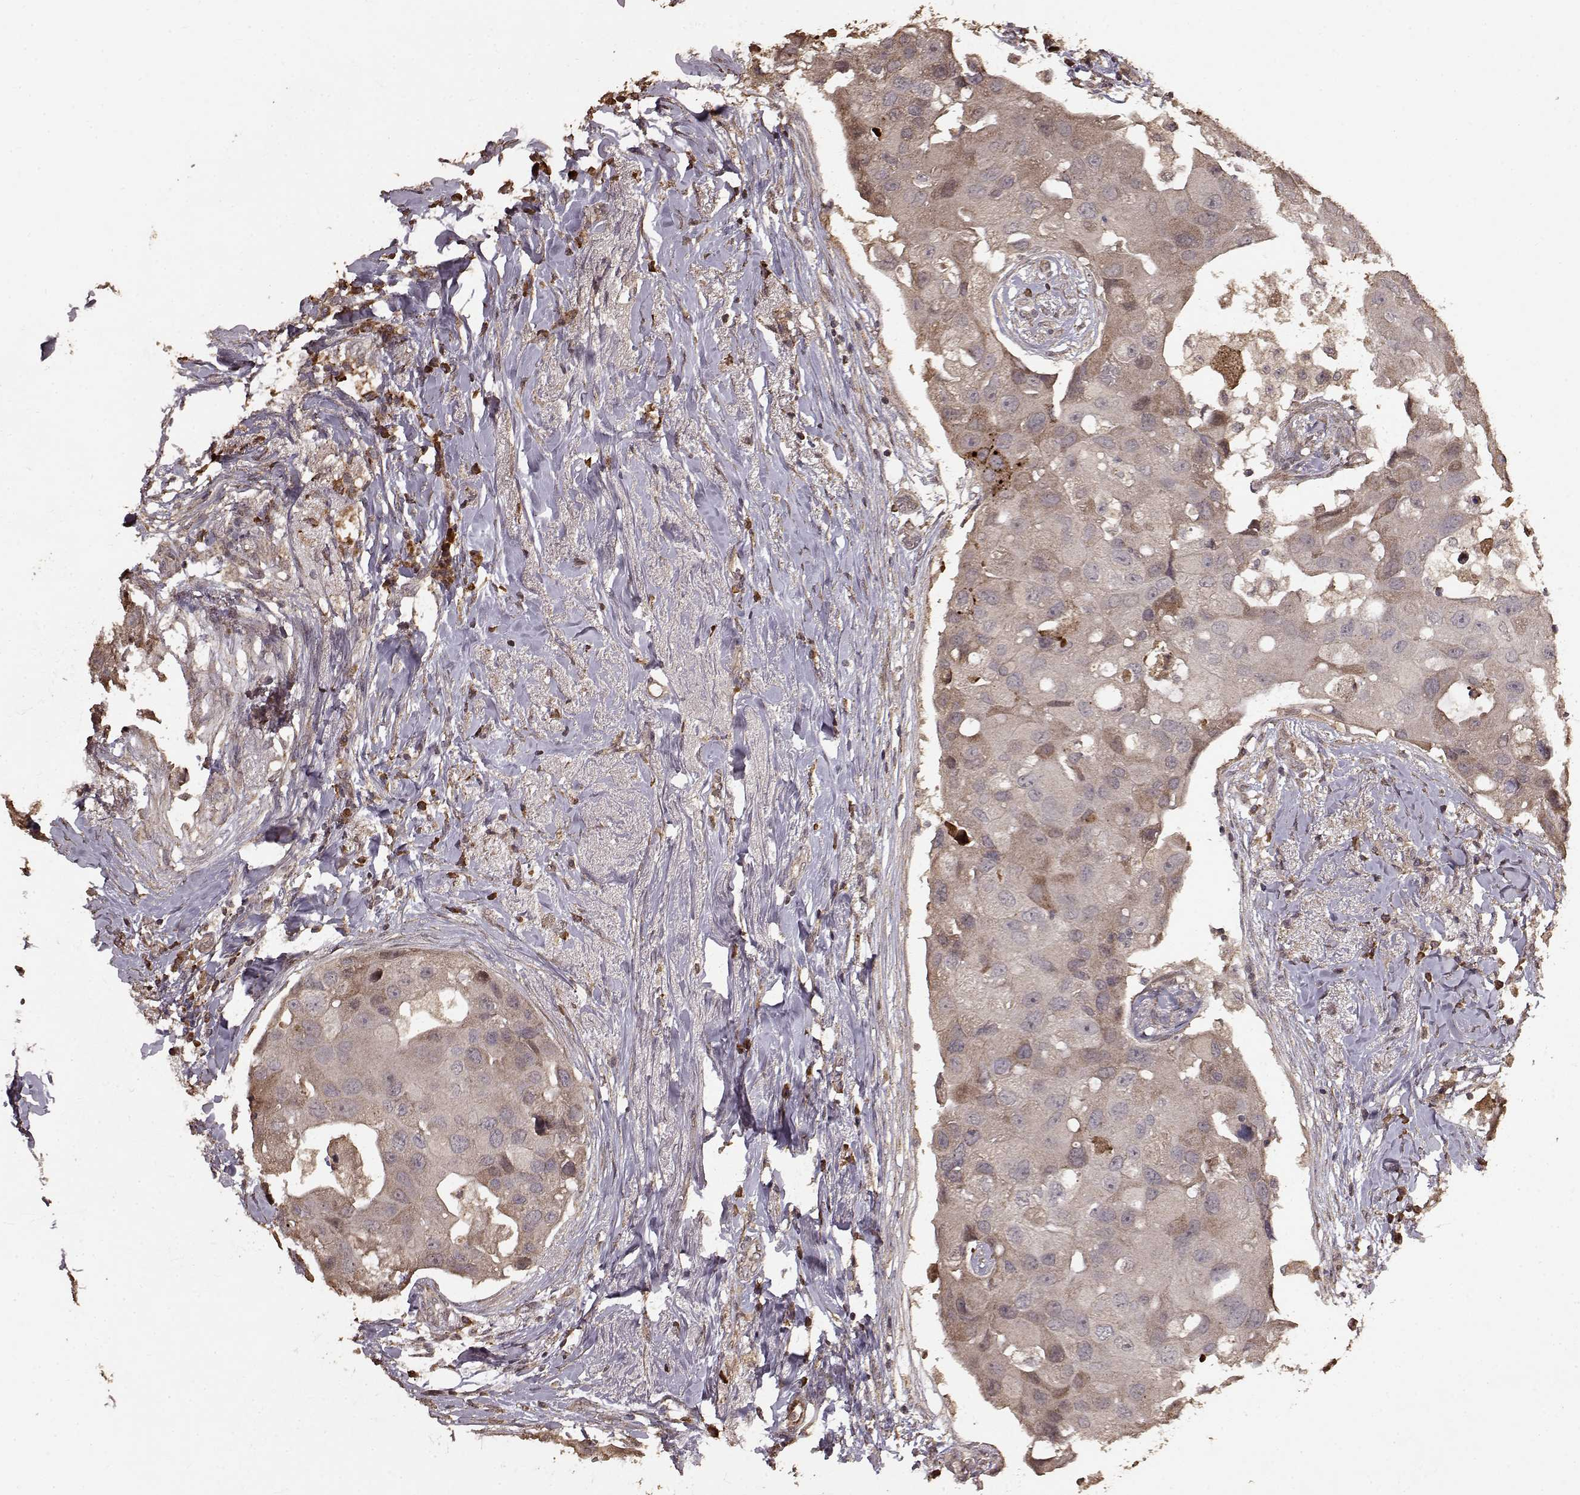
{"staining": {"intensity": "moderate", "quantity": "25%-75%", "location": "cytoplasmic/membranous"}, "tissue": "breast cancer", "cell_type": "Tumor cells", "image_type": "cancer", "snomed": [{"axis": "morphology", "description": "Duct carcinoma"}, {"axis": "topography", "description": "Breast"}], "caption": "The immunohistochemical stain labels moderate cytoplasmic/membranous positivity in tumor cells of breast intraductal carcinoma tissue.", "gene": "USP15", "patient": {"sex": "female", "age": 43}}